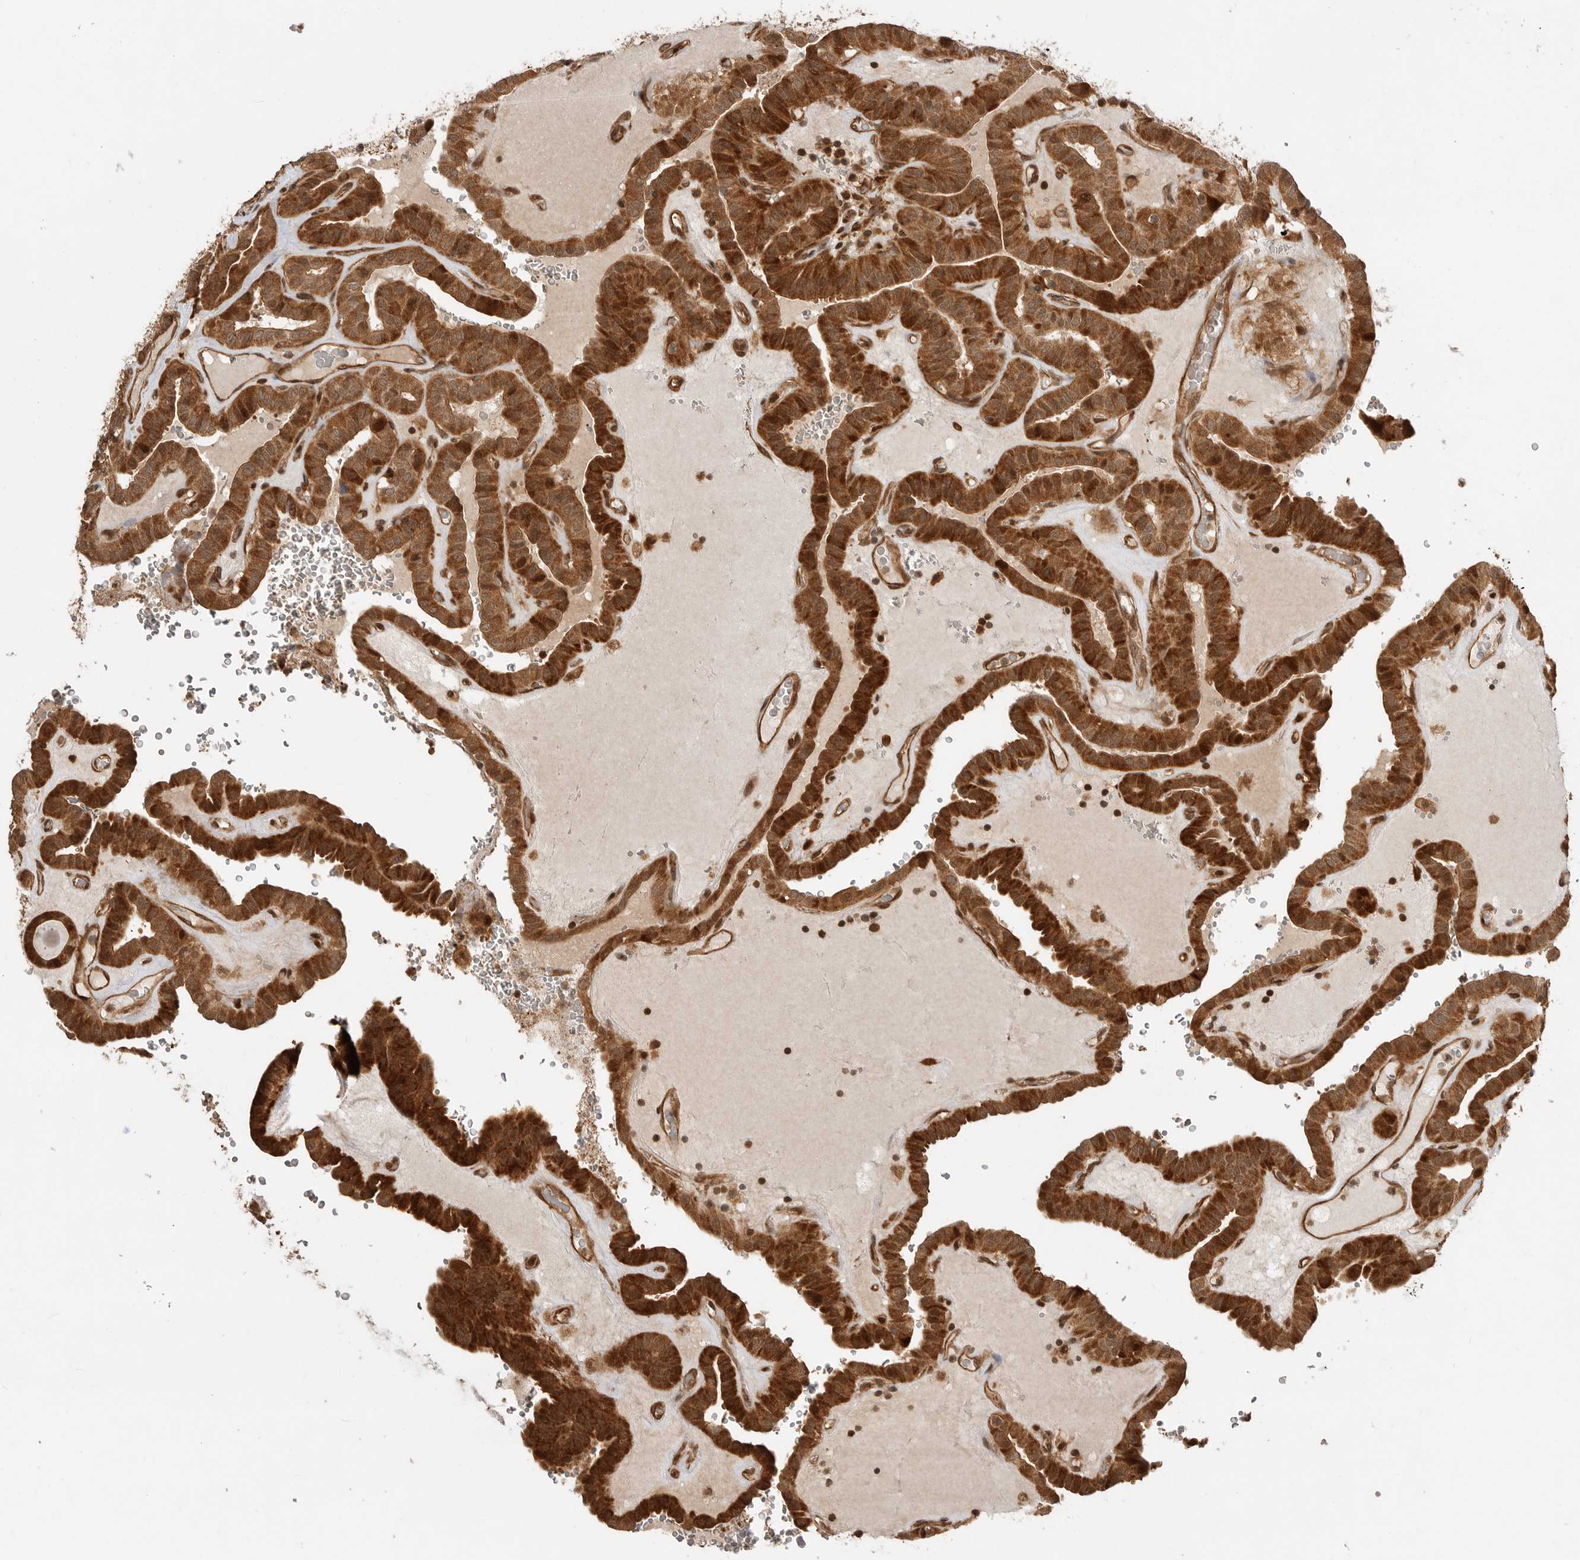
{"staining": {"intensity": "strong", "quantity": ">75%", "location": "cytoplasmic/membranous"}, "tissue": "thyroid cancer", "cell_type": "Tumor cells", "image_type": "cancer", "snomed": [{"axis": "morphology", "description": "Papillary adenocarcinoma, NOS"}, {"axis": "topography", "description": "Thyroid gland"}], "caption": "High-magnification brightfield microscopy of thyroid cancer (papillary adenocarcinoma) stained with DAB (3,3'-diaminobenzidine) (brown) and counterstained with hematoxylin (blue). tumor cells exhibit strong cytoplasmic/membranous staining is present in approximately>75% of cells.", "gene": "ADPRS", "patient": {"sex": "male", "age": 77}}